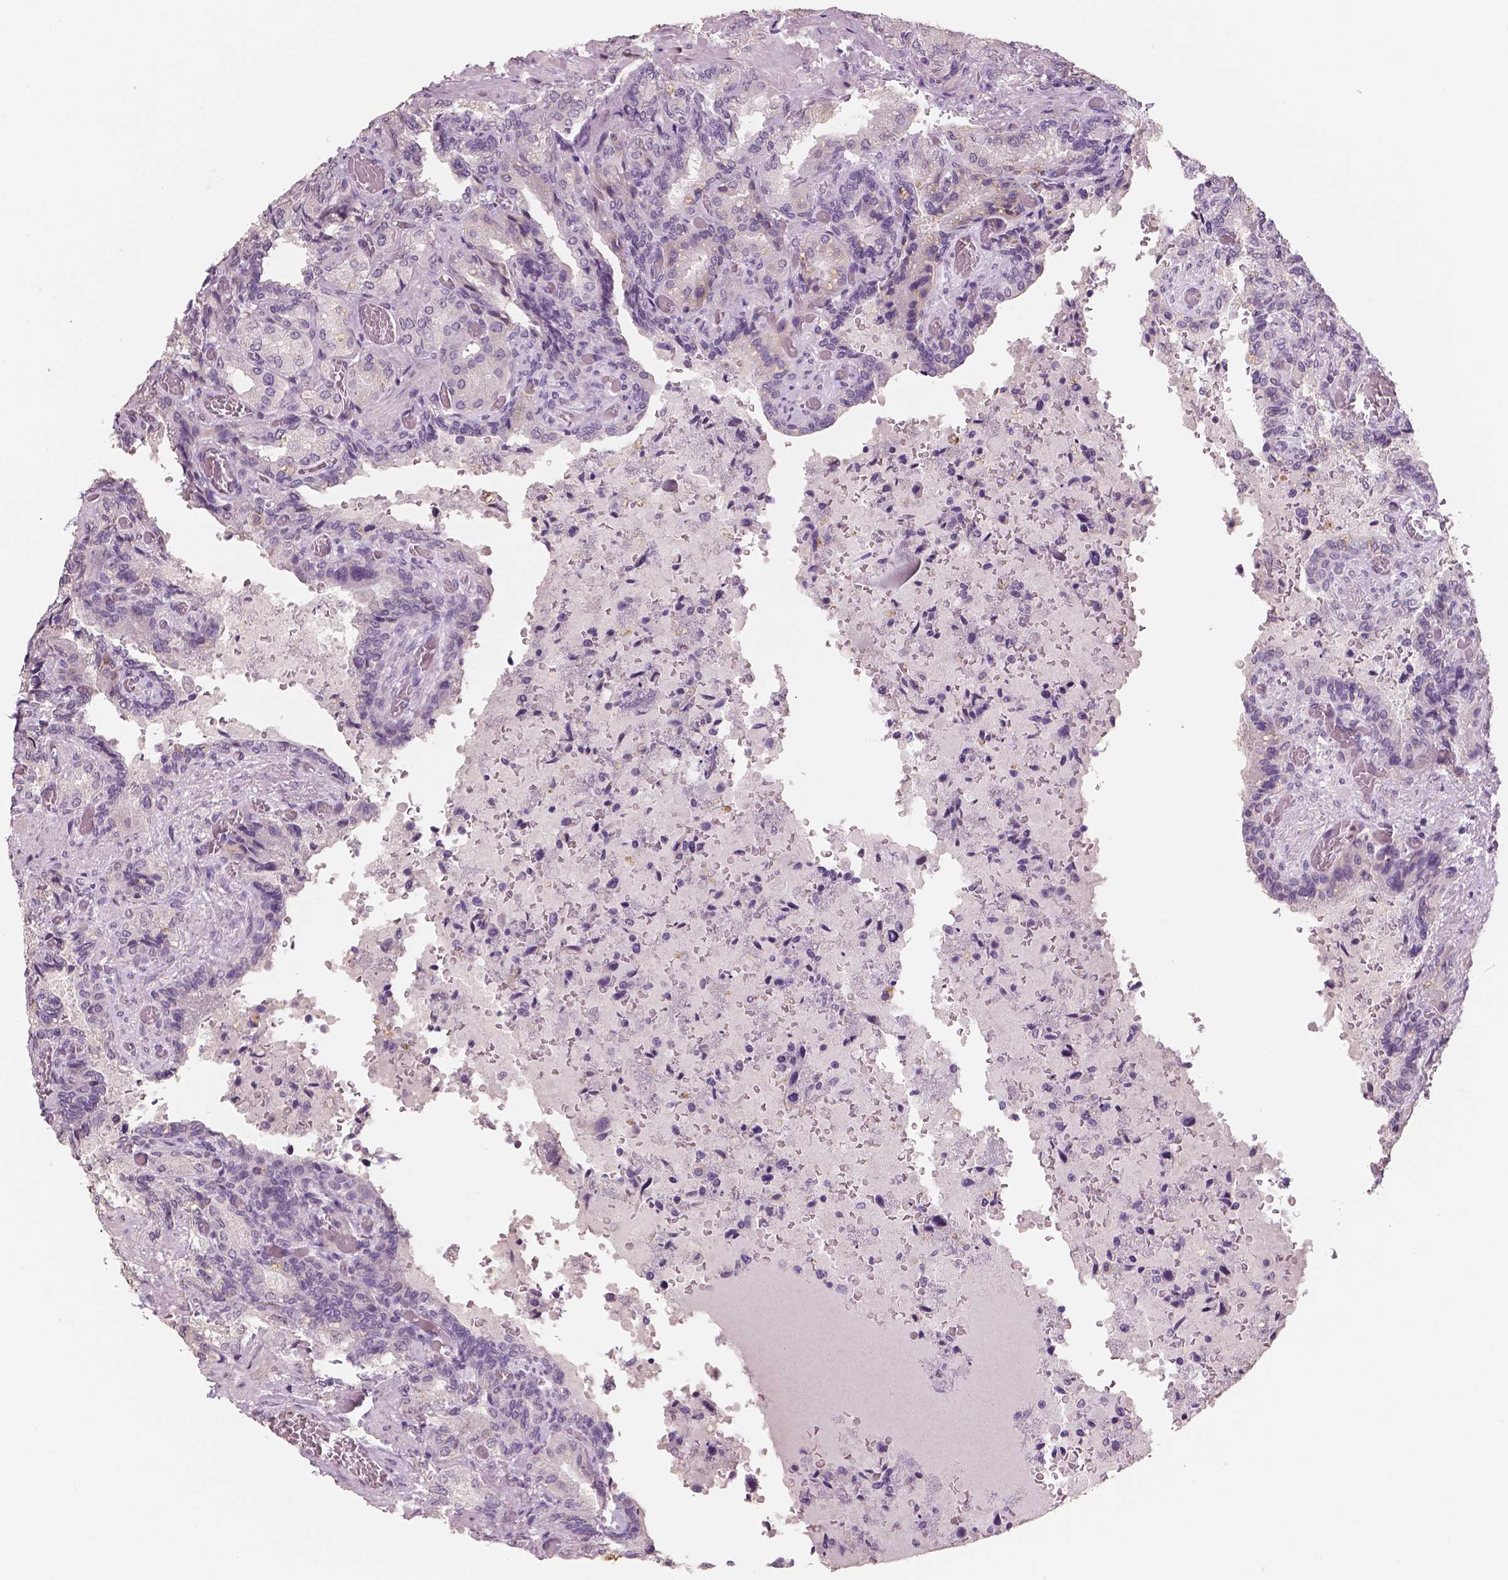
{"staining": {"intensity": "negative", "quantity": "none", "location": "none"}, "tissue": "seminal vesicle", "cell_type": "Glandular cells", "image_type": "normal", "snomed": [{"axis": "morphology", "description": "Normal tissue, NOS"}, {"axis": "topography", "description": "Seminal veicle"}], "caption": "Protein analysis of benign seminal vesicle exhibits no significant positivity in glandular cells. (DAB immunohistochemistry (IHC), high magnification).", "gene": "KIT", "patient": {"sex": "male", "age": 68}}